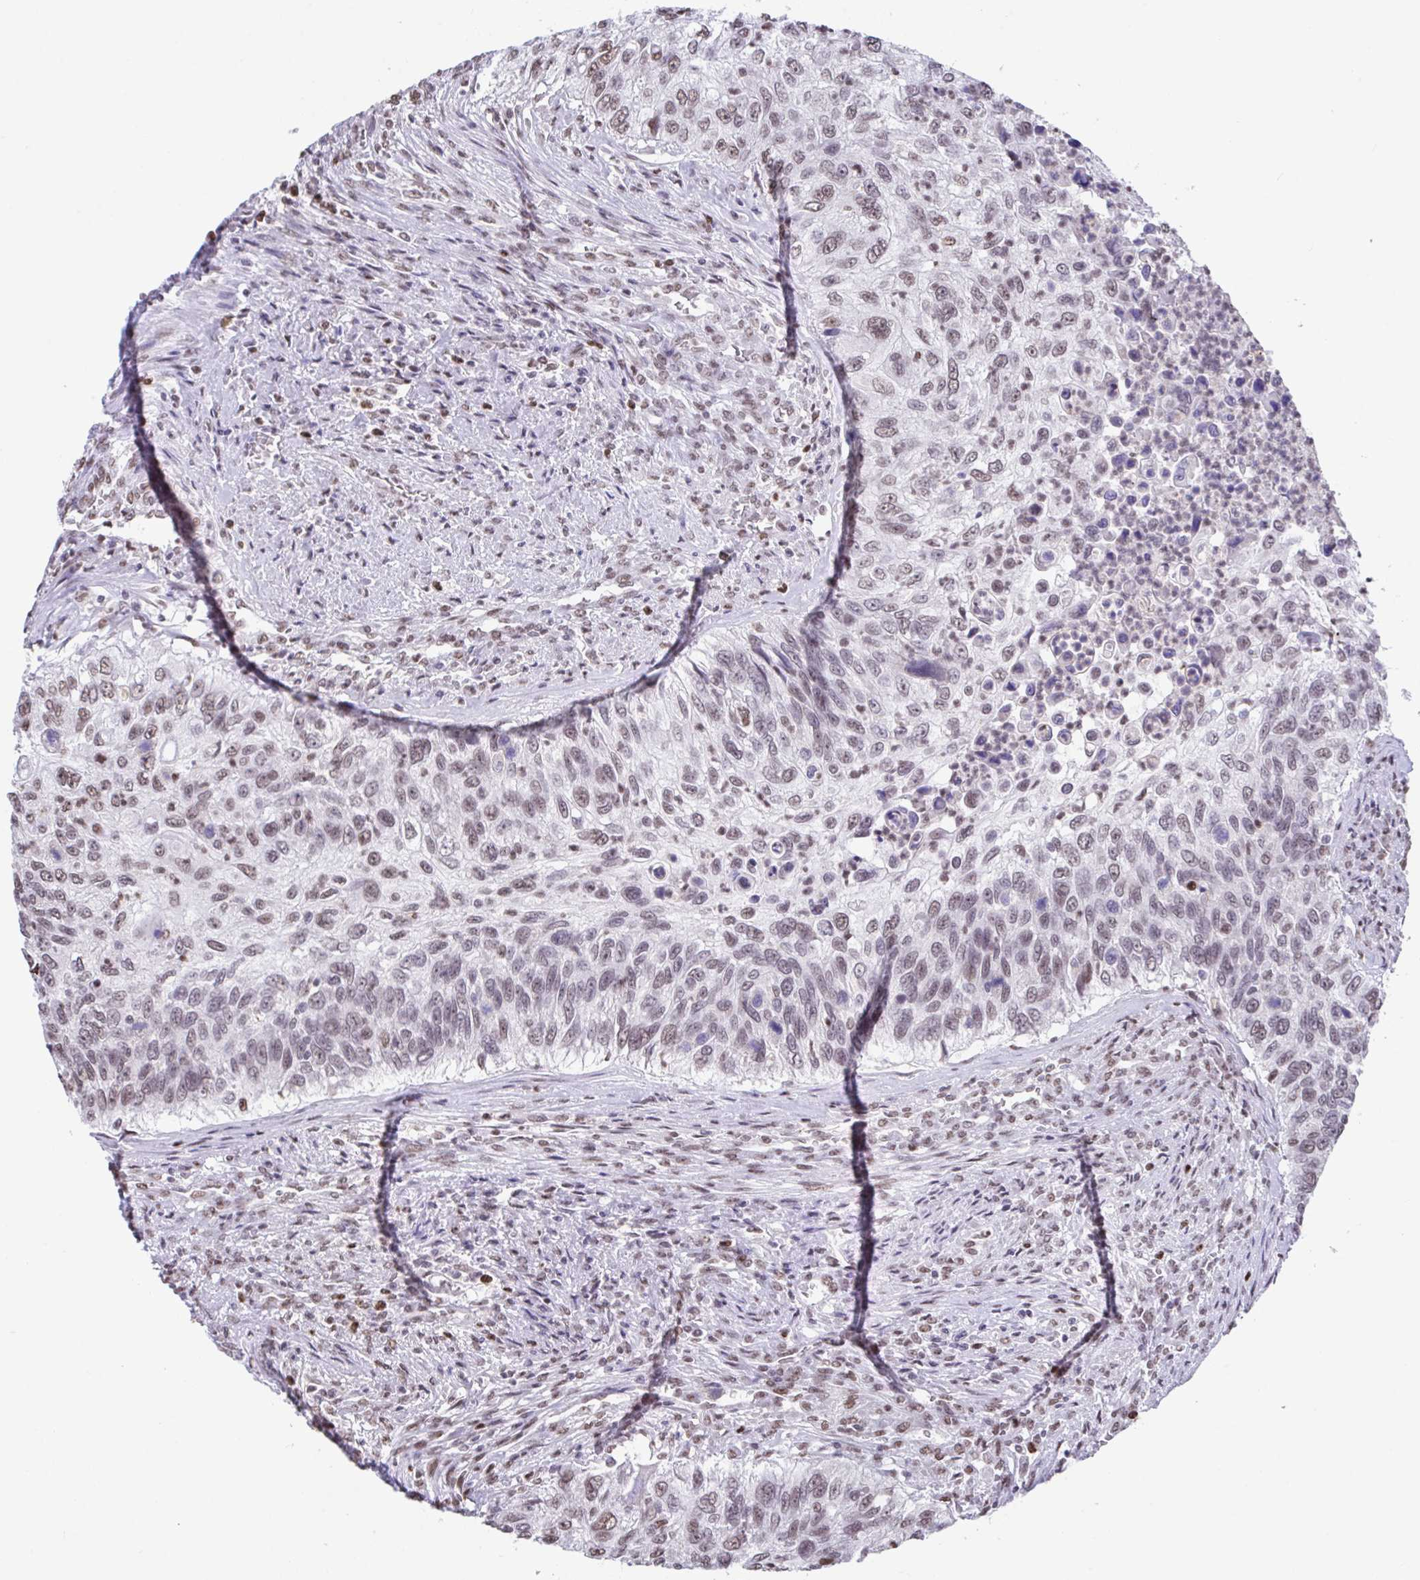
{"staining": {"intensity": "moderate", "quantity": "25%-75%", "location": "nuclear"}, "tissue": "urothelial cancer", "cell_type": "Tumor cells", "image_type": "cancer", "snomed": [{"axis": "morphology", "description": "Urothelial carcinoma, High grade"}, {"axis": "topography", "description": "Urinary bladder"}], "caption": "DAB immunohistochemical staining of urothelial cancer displays moderate nuclear protein staining in about 25%-75% of tumor cells. The protein is shown in brown color, while the nuclei are stained blue.", "gene": "HNRNPDL", "patient": {"sex": "female", "age": 60}}